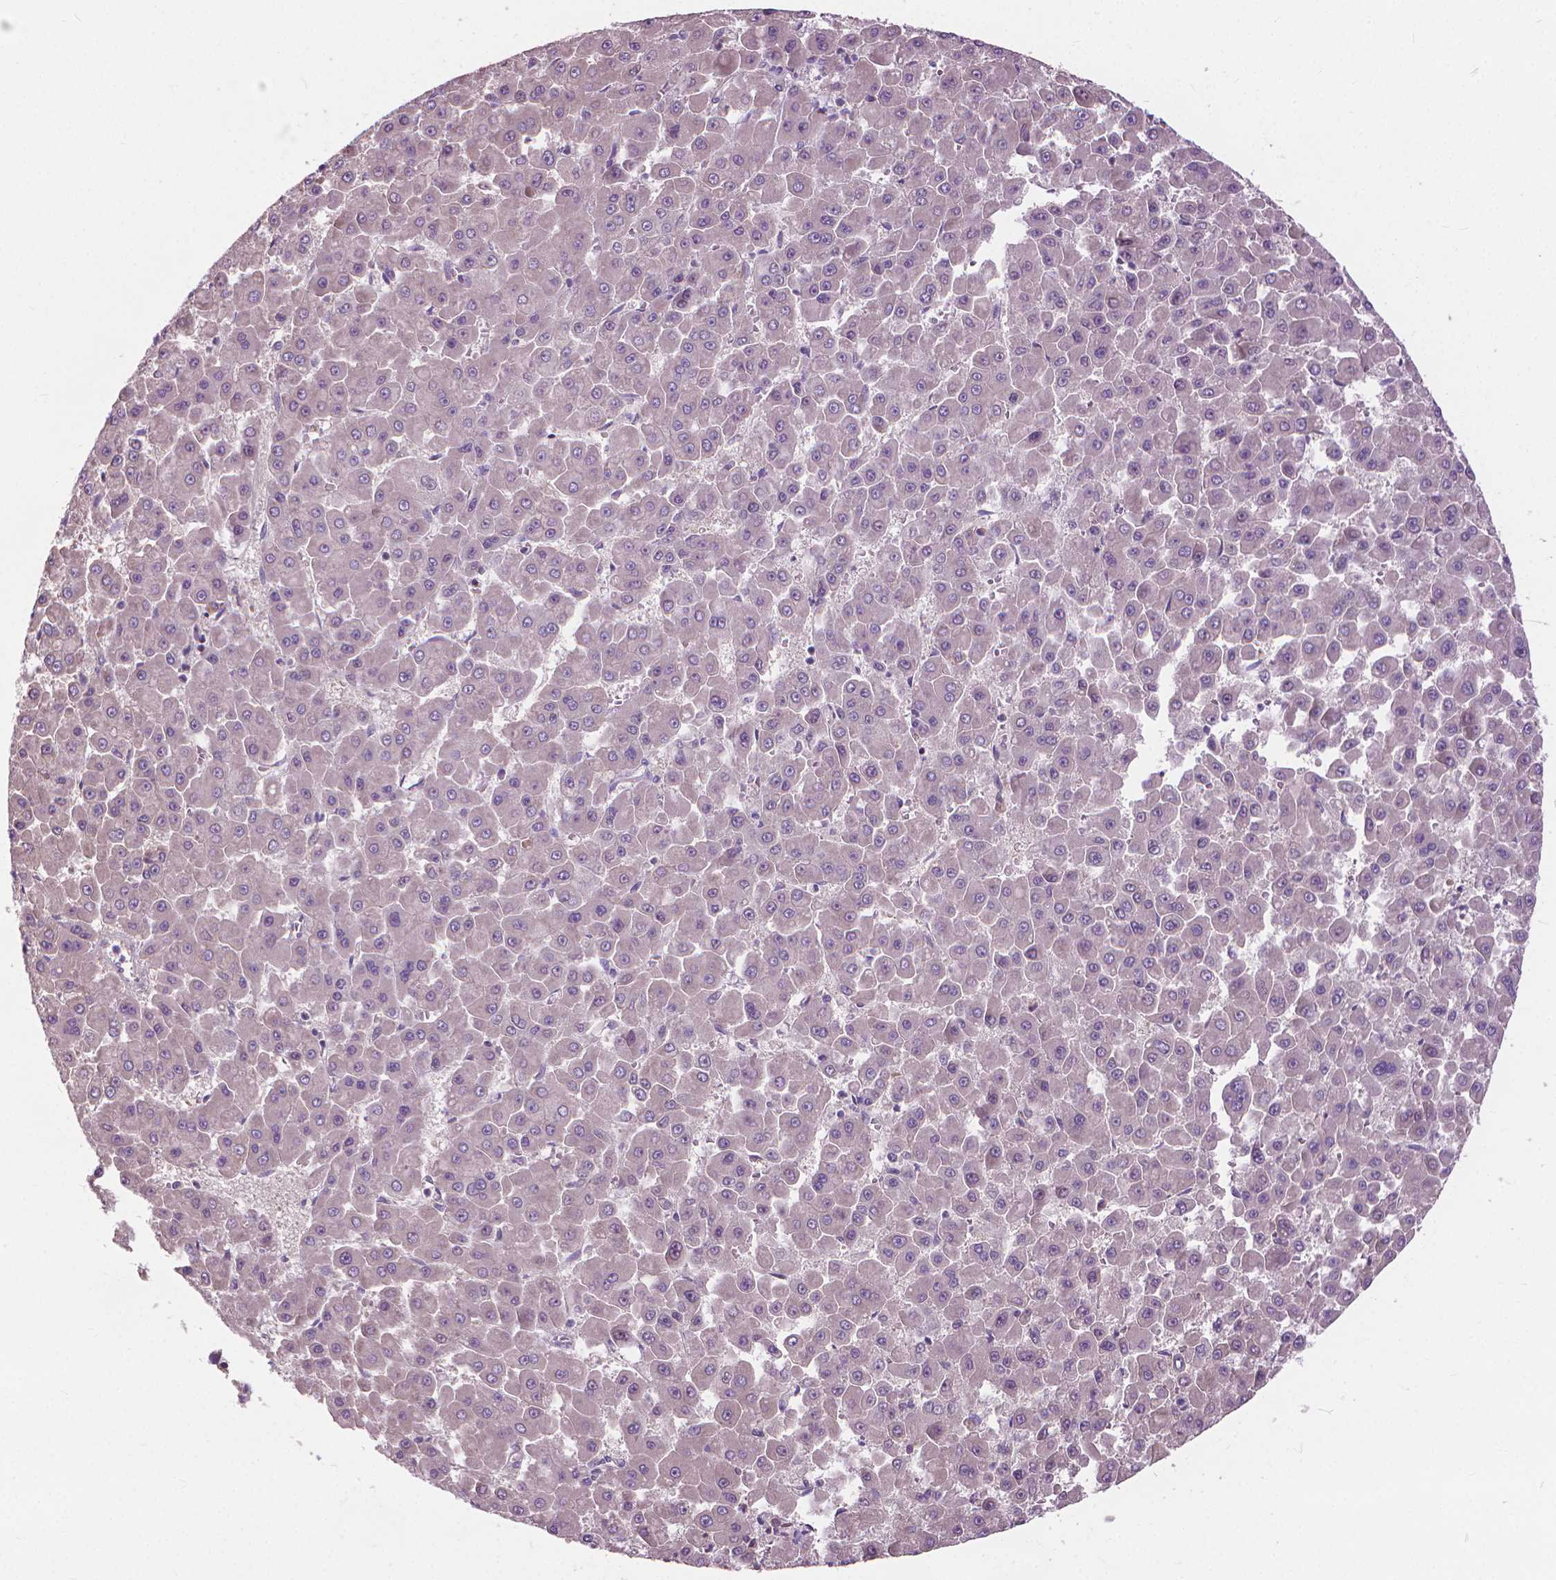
{"staining": {"intensity": "negative", "quantity": "none", "location": "none"}, "tissue": "liver cancer", "cell_type": "Tumor cells", "image_type": "cancer", "snomed": [{"axis": "morphology", "description": "Carcinoma, Hepatocellular, NOS"}, {"axis": "topography", "description": "Liver"}], "caption": "An image of human liver cancer is negative for staining in tumor cells.", "gene": "NUDT1", "patient": {"sex": "male", "age": 78}}